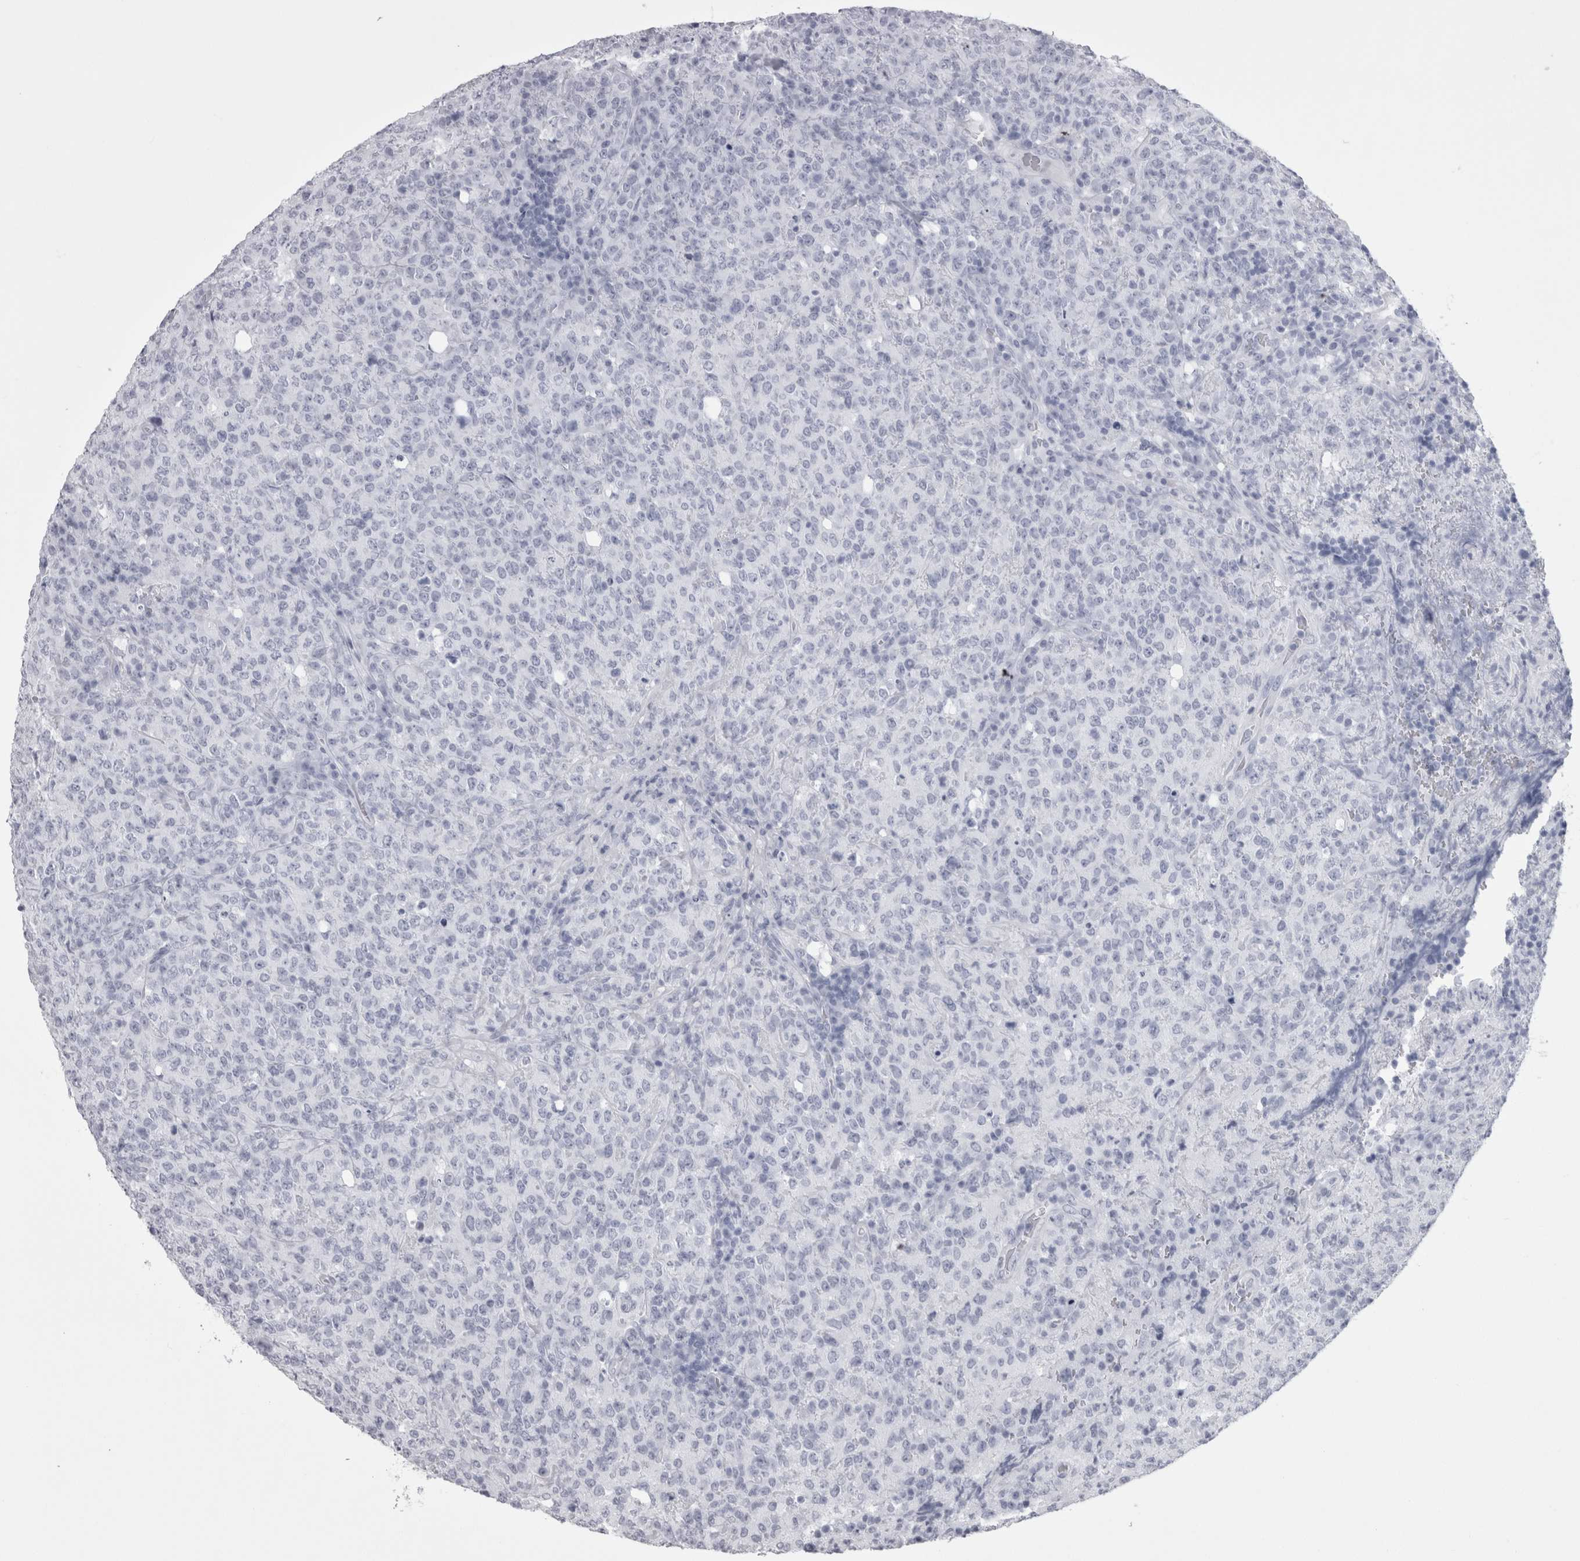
{"staining": {"intensity": "negative", "quantity": "none", "location": "none"}, "tissue": "lymphoma", "cell_type": "Tumor cells", "image_type": "cancer", "snomed": [{"axis": "morphology", "description": "Malignant lymphoma, non-Hodgkin's type, High grade"}, {"axis": "topography", "description": "Tonsil"}], "caption": "Malignant lymphoma, non-Hodgkin's type (high-grade) was stained to show a protein in brown. There is no significant expression in tumor cells. (DAB (3,3'-diaminobenzidine) immunohistochemistry (IHC) with hematoxylin counter stain).", "gene": "SKAP1", "patient": {"sex": "female", "age": 36}}